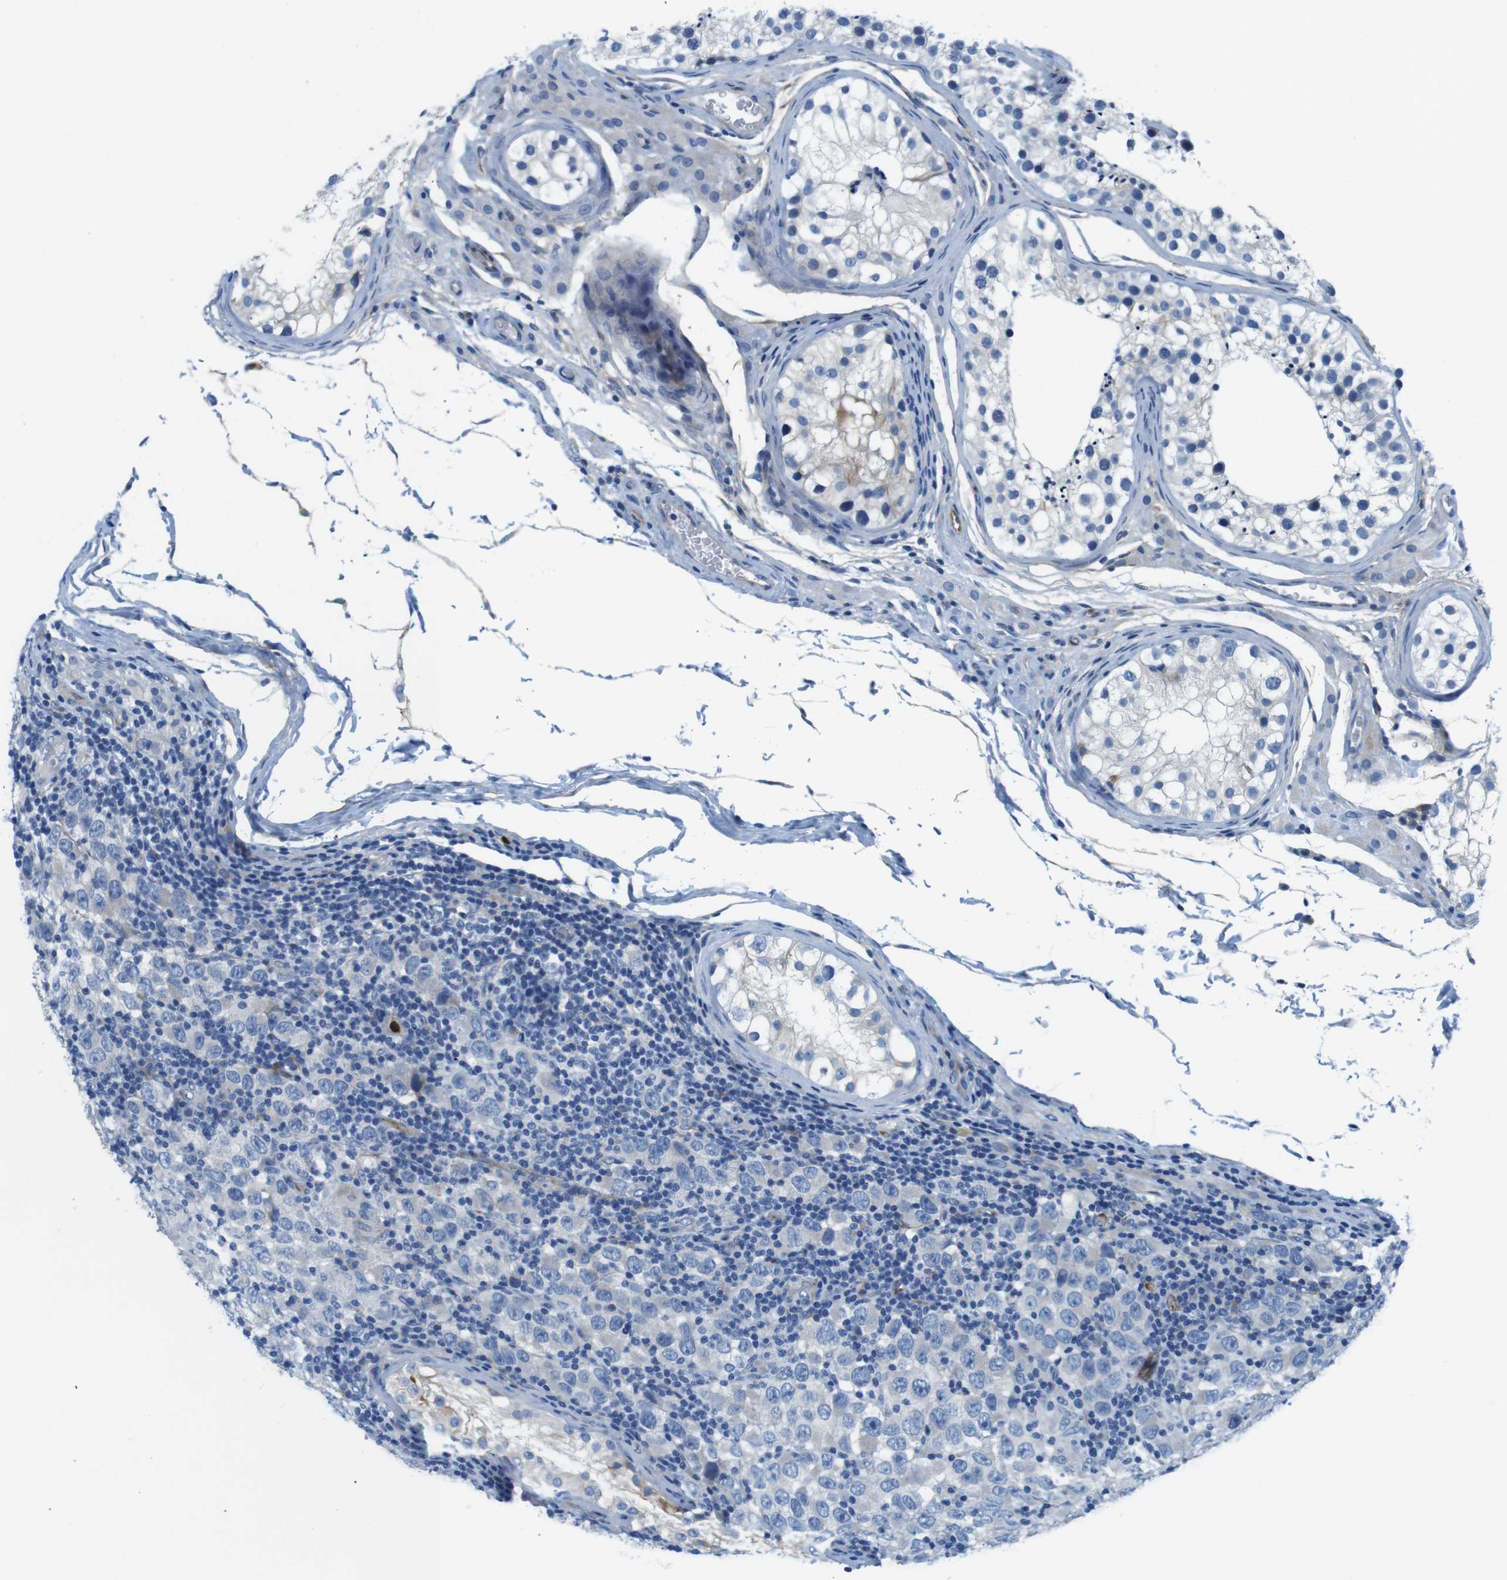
{"staining": {"intensity": "negative", "quantity": "none", "location": "none"}, "tissue": "testis cancer", "cell_type": "Tumor cells", "image_type": "cancer", "snomed": [{"axis": "morphology", "description": "Carcinoma, Embryonal, NOS"}, {"axis": "topography", "description": "Testis"}], "caption": "High power microscopy photomicrograph of an immunohistochemistry image of testis cancer, revealing no significant staining in tumor cells.", "gene": "EMP2", "patient": {"sex": "male", "age": 21}}